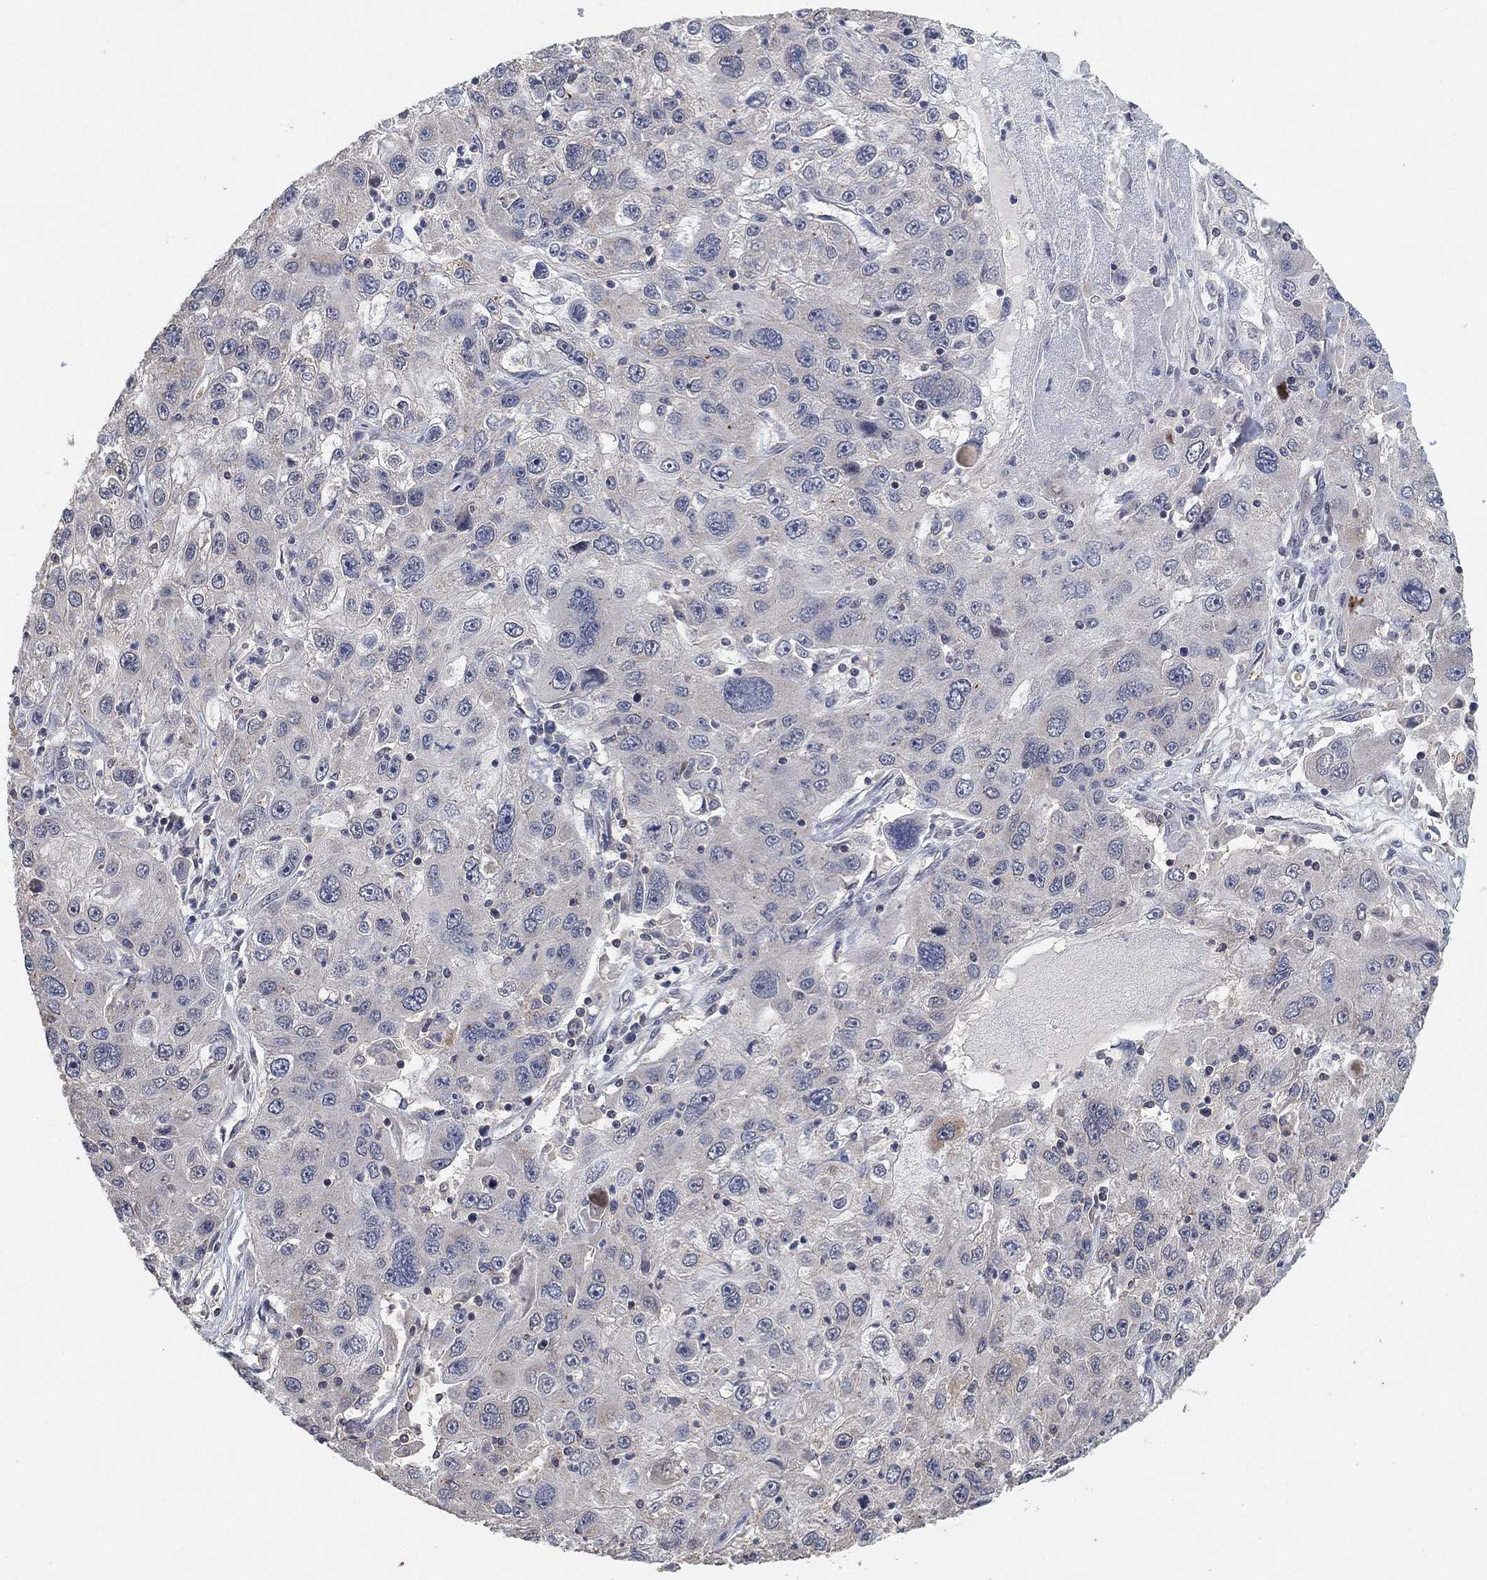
{"staining": {"intensity": "negative", "quantity": "none", "location": "none"}, "tissue": "stomach cancer", "cell_type": "Tumor cells", "image_type": "cancer", "snomed": [{"axis": "morphology", "description": "Adenocarcinoma, NOS"}, {"axis": "topography", "description": "Stomach"}], "caption": "Tumor cells show no significant protein staining in stomach adenocarcinoma.", "gene": "CCDC43", "patient": {"sex": "male", "age": 56}}